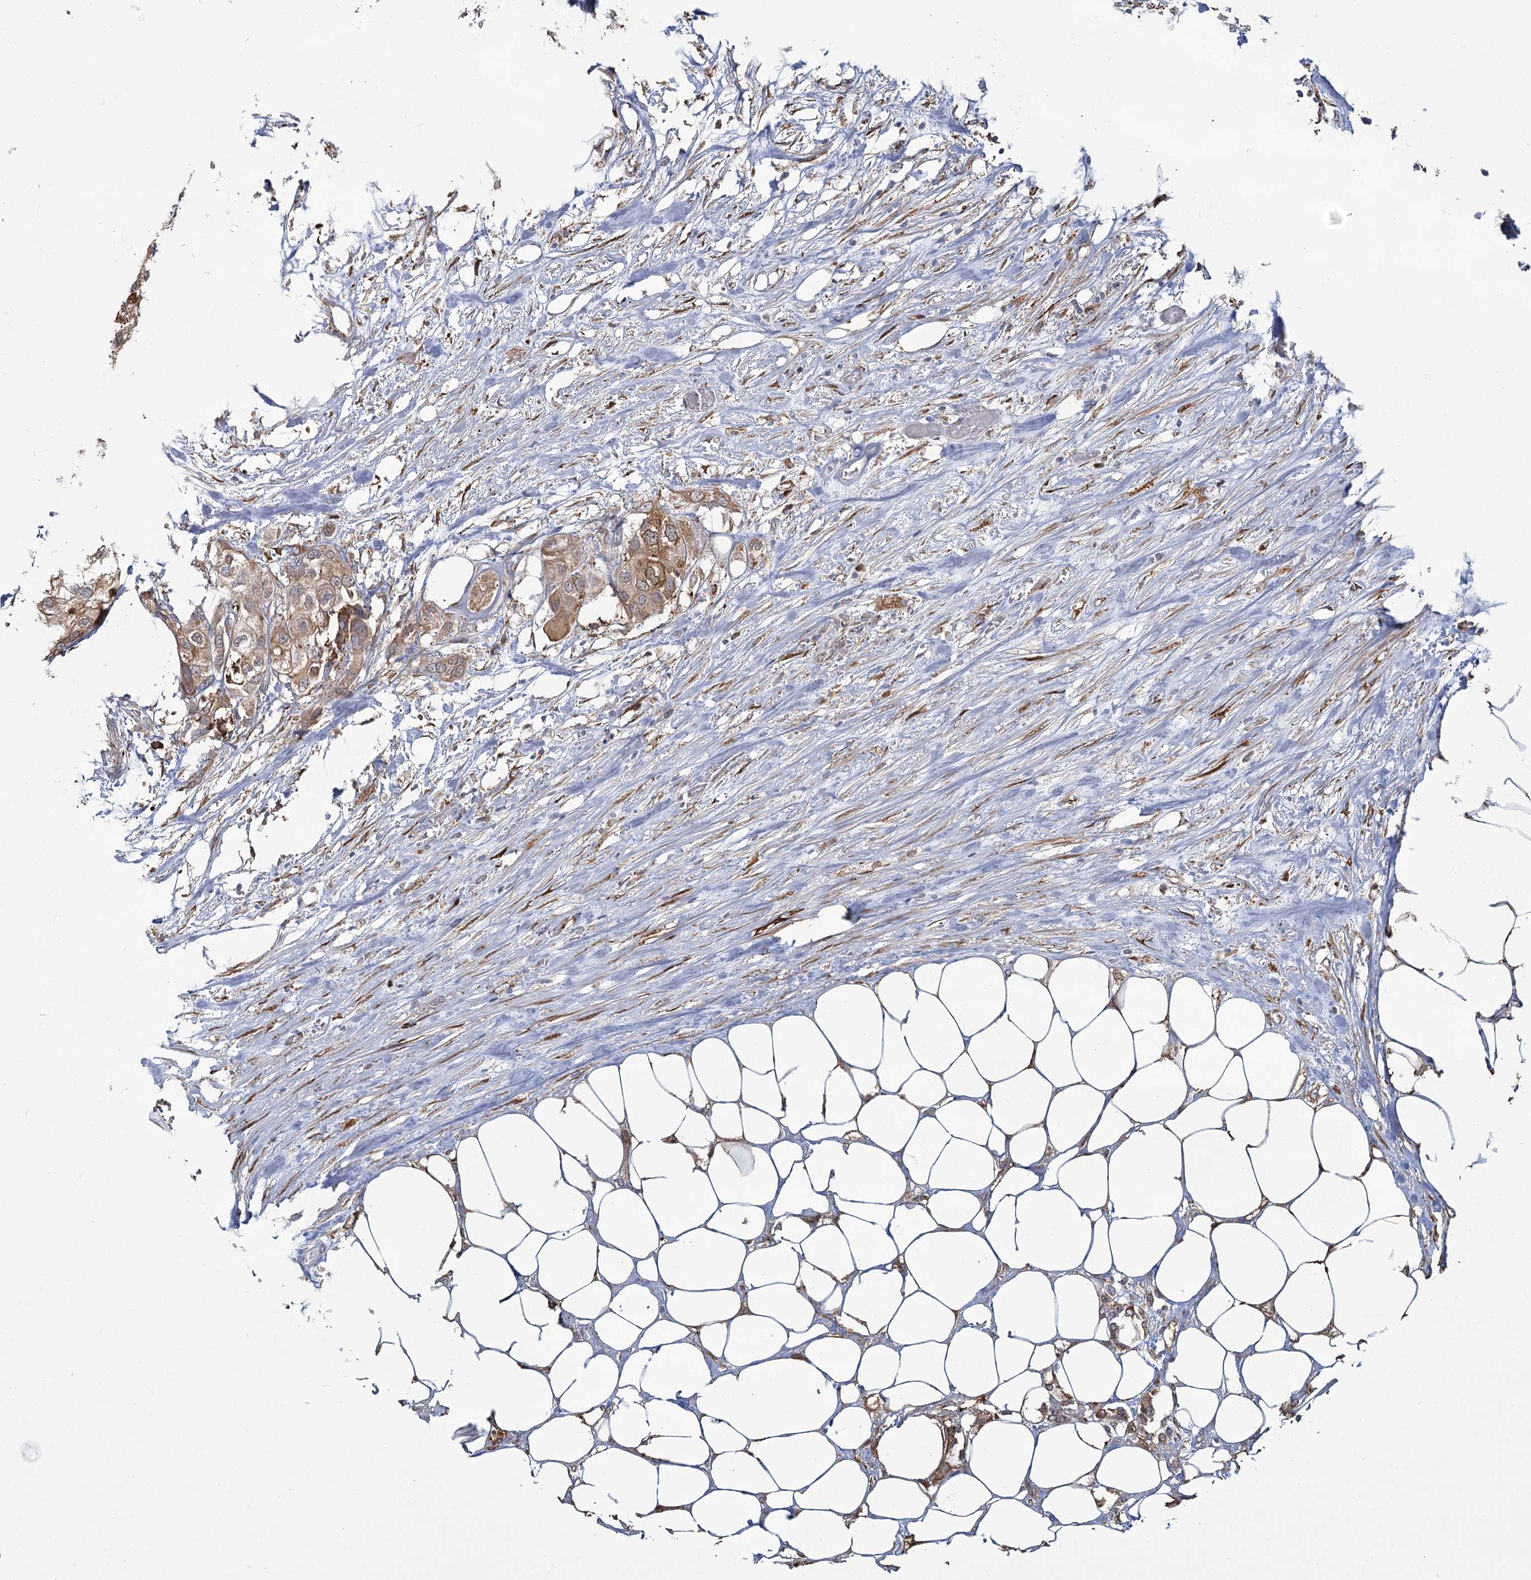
{"staining": {"intensity": "moderate", "quantity": ">75%", "location": "cytoplasmic/membranous"}, "tissue": "urothelial cancer", "cell_type": "Tumor cells", "image_type": "cancer", "snomed": [{"axis": "morphology", "description": "Urothelial carcinoma, High grade"}, {"axis": "topography", "description": "Urinary bladder"}], "caption": "This photomicrograph shows immunohistochemistry staining of urothelial cancer, with medium moderate cytoplasmic/membranous positivity in approximately >75% of tumor cells.", "gene": "ZCCHC9", "patient": {"sex": "male", "age": 64}}